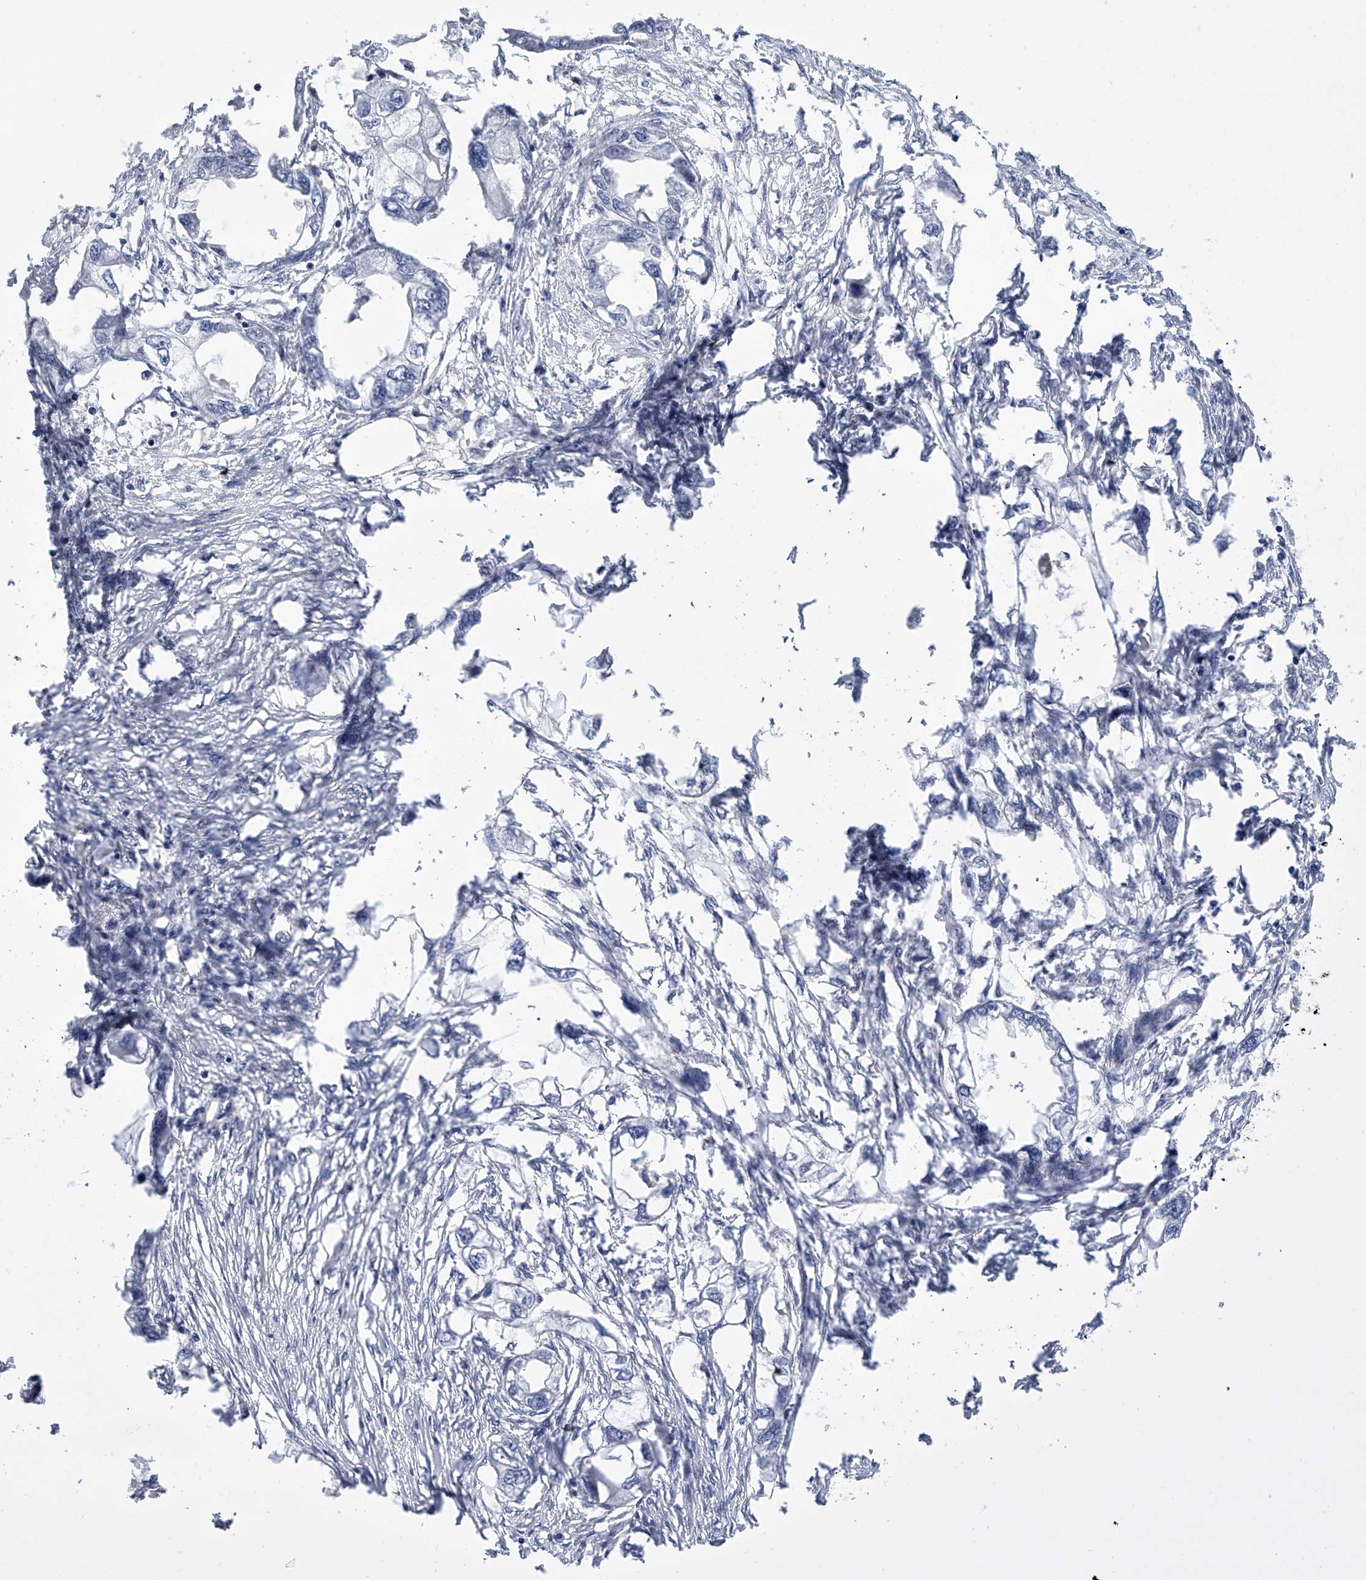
{"staining": {"intensity": "negative", "quantity": "none", "location": "none"}, "tissue": "endometrial cancer", "cell_type": "Tumor cells", "image_type": "cancer", "snomed": [{"axis": "morphology", "description": "Adenocarcinoma, NOS"}, {"axis": "morphology", "description": "Adenocarcinoma, metastatic, NOS"}, {"axis": "topography", "description": "Adipose tissue"}, {"axis": "topography", "description": "Endometrium"}], "caption": "High power microscopy micrograph of an IHC image of endometrial adenocarcinoma, revealing no significant positivity in tumor cells.", "gene": "ALG14", "patient": {"sex": "female", "age": 67}}